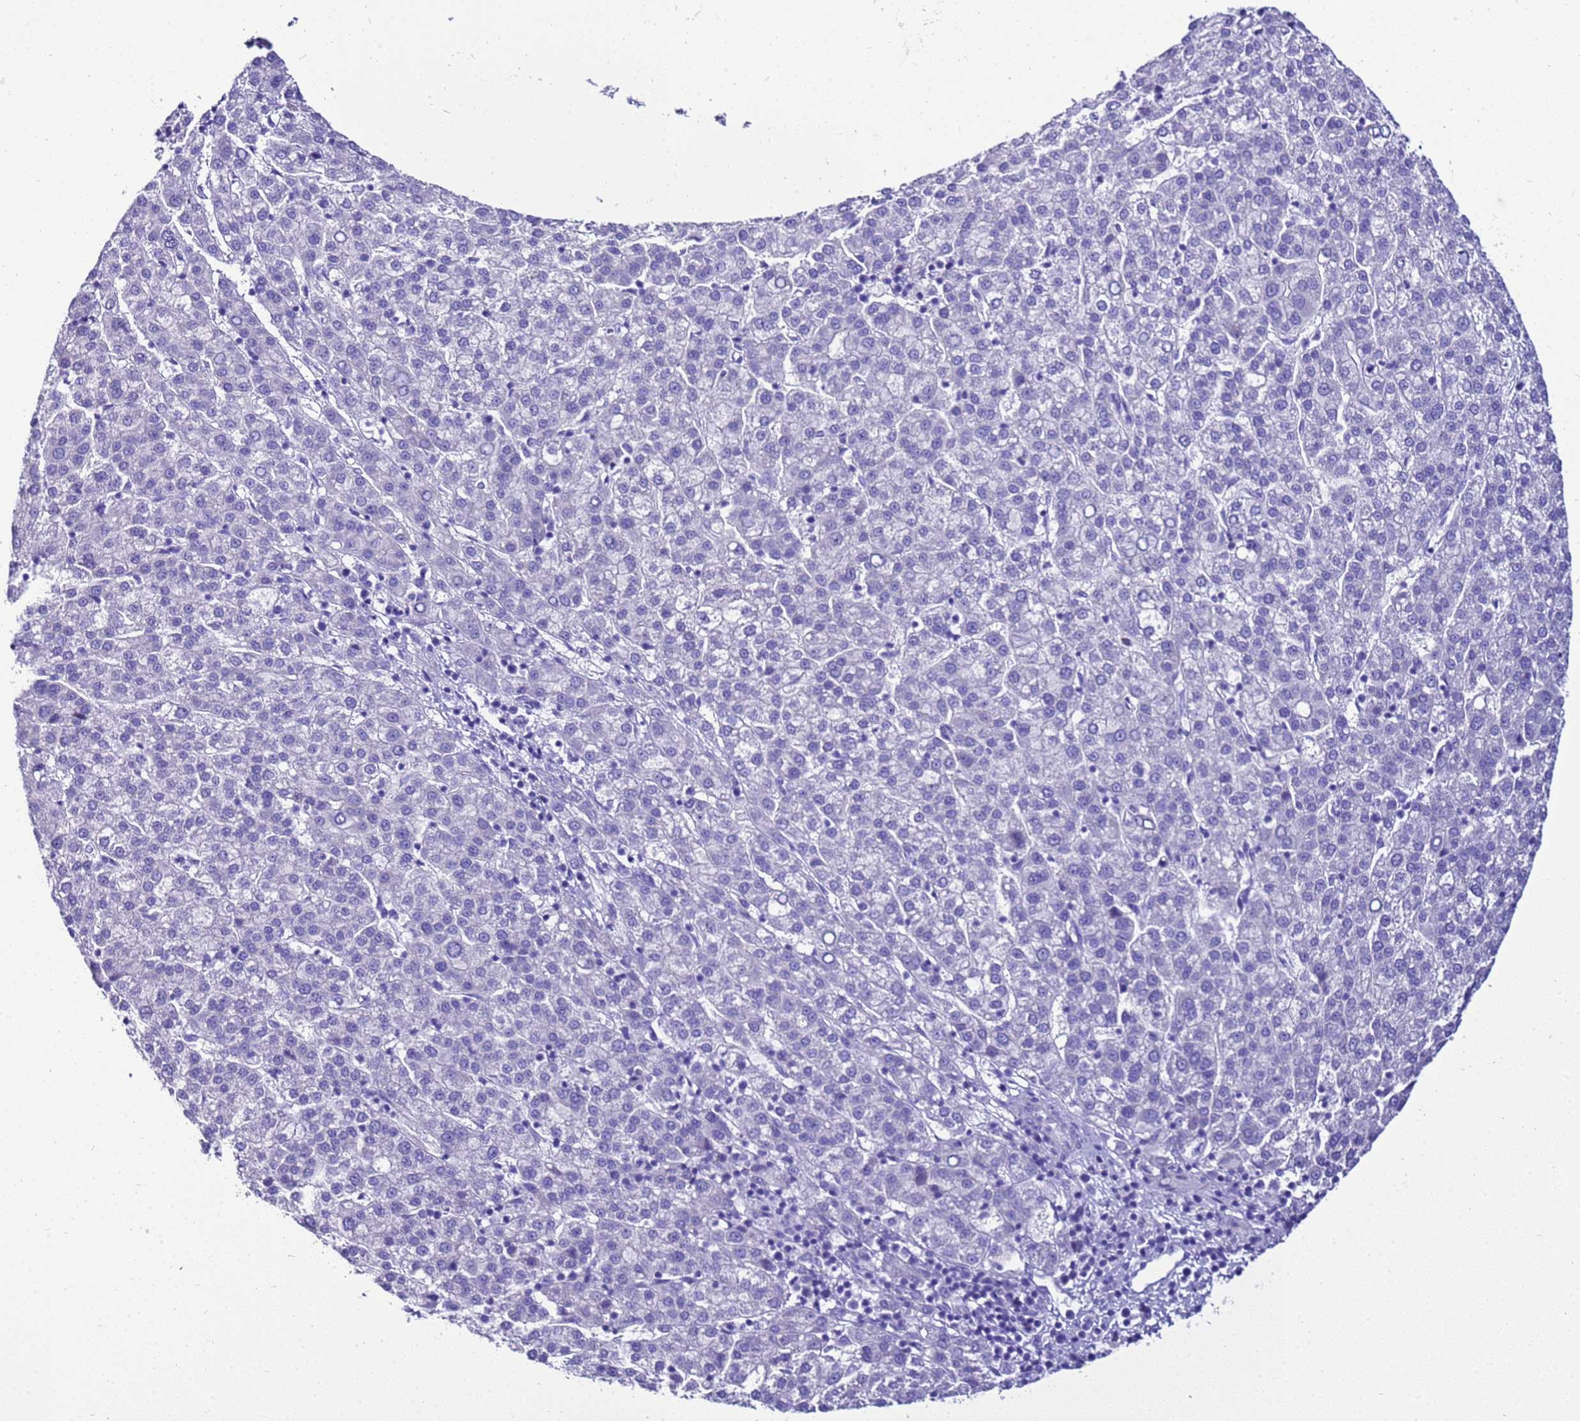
{"staining": {"intensity": "negative", "quantity": "none", "location": "none"}, "tissue": "liver cancer", "cell_type": "Tumor cells", "image_type": "cancer", "snomed": [{"axis": "morphology", "description": "Carcinoma, Hepatocellular, NOS"}, {"axis": "topography", "description": "Liver"}], "caption": "The histopathology image reveals no significant expression in tumor cells of liver cancer.", "gene": "BEST2", "patient": {"sex": "female", "age": 58}}